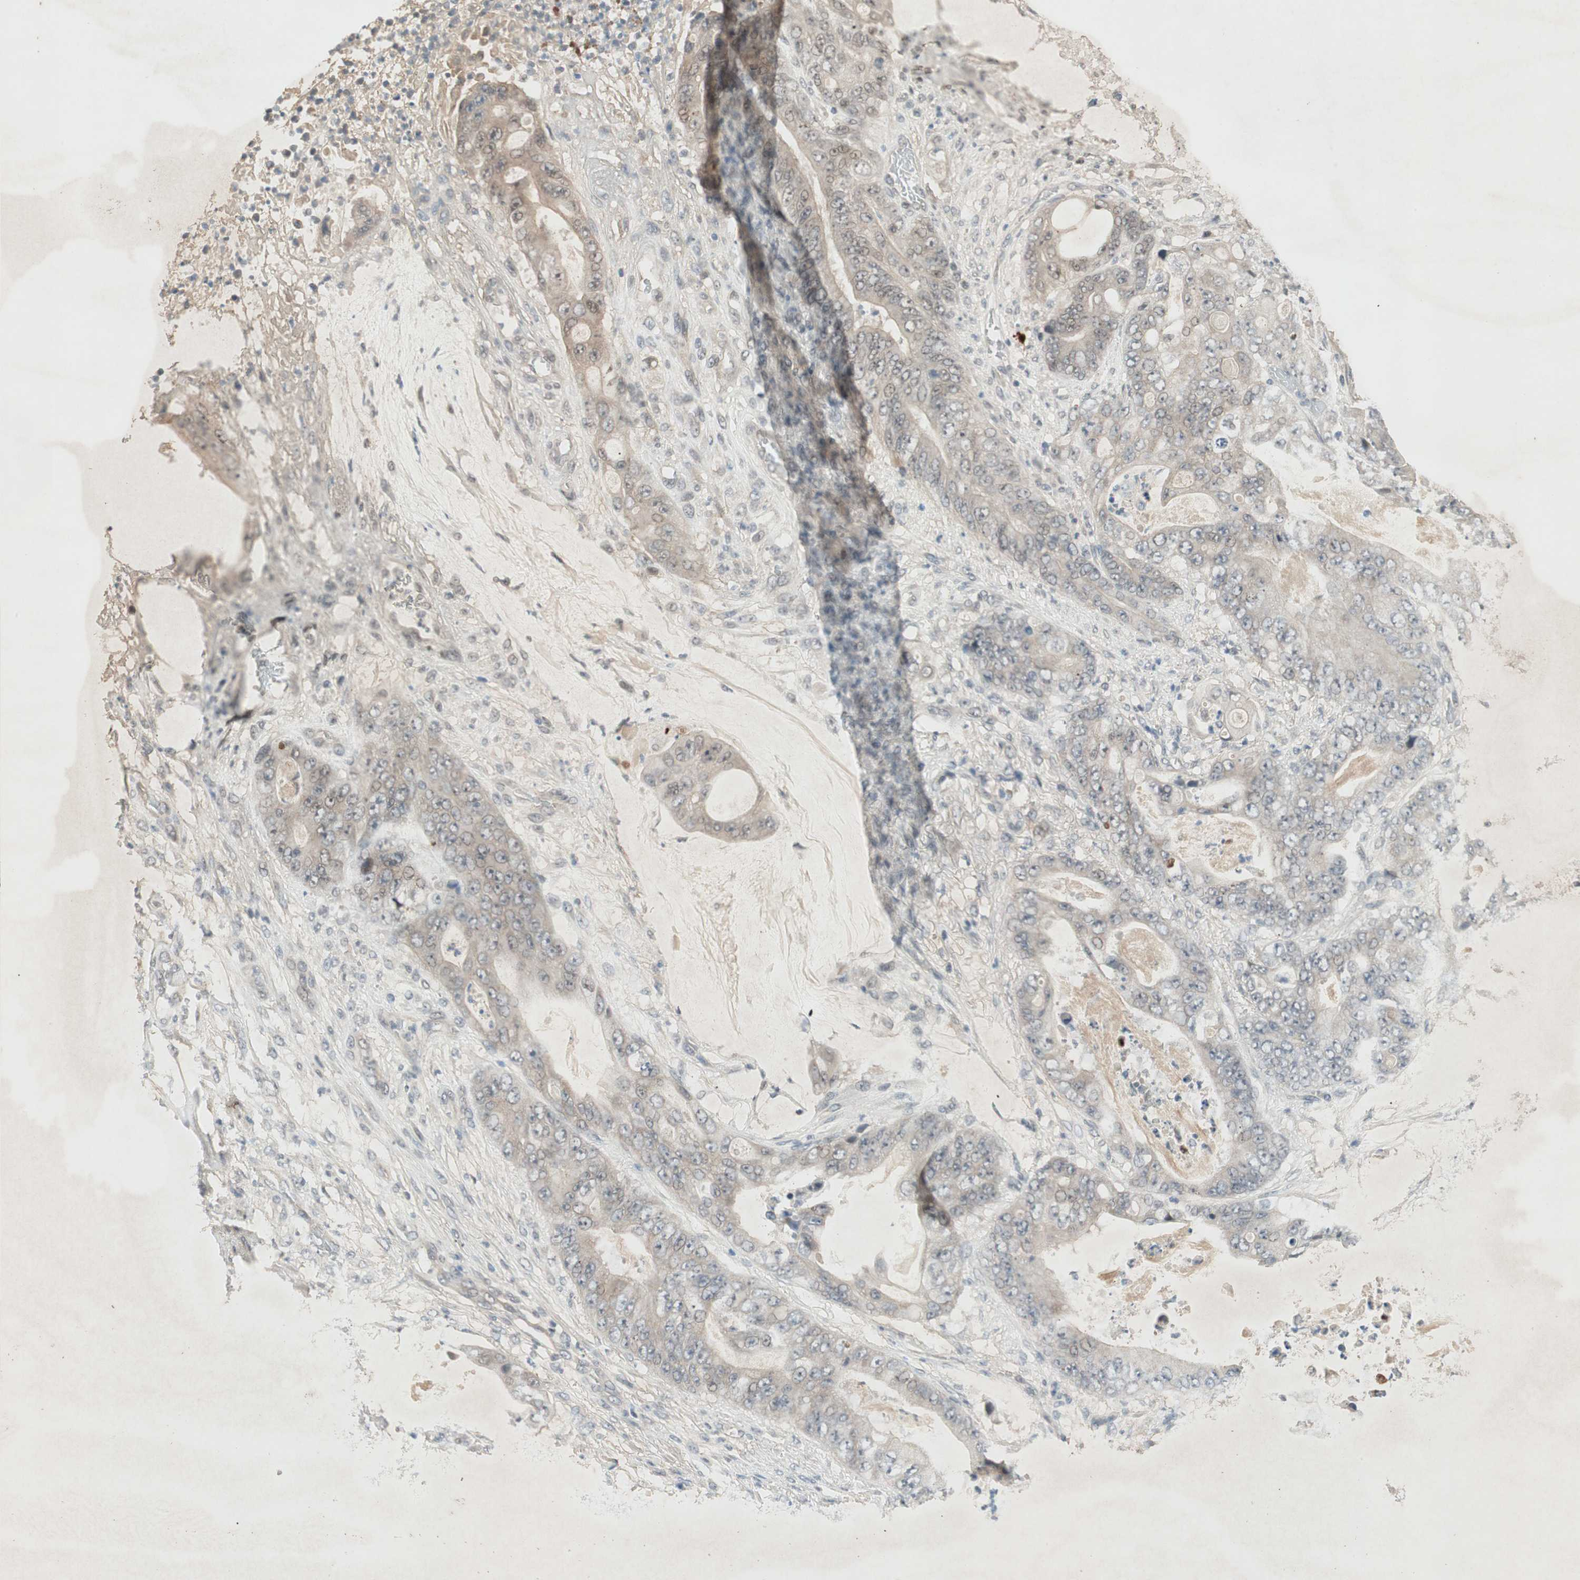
{"staining": {"intensity": "weak", "quantity": "25%-75%", "location": "cytoplasmic/membranous"}, "tissue": "stomach cancer", "cell_type": "Tumor cells", "image_type": "cancer", "snomed": [{"axis": "morphology", "description": "Adenocarcinoma, NOS"}, {"axis": "topography", "description": "Stomach"}], "caption": "DAB immunohistochemical staining of adenocarcinoma (stomach) demonstrates weak cytoplasmic/membranous protein expression in about 25%-75% of tumor cells.", "gene": "RNGTT", "patient": {"sex": "female", "age": 73}}